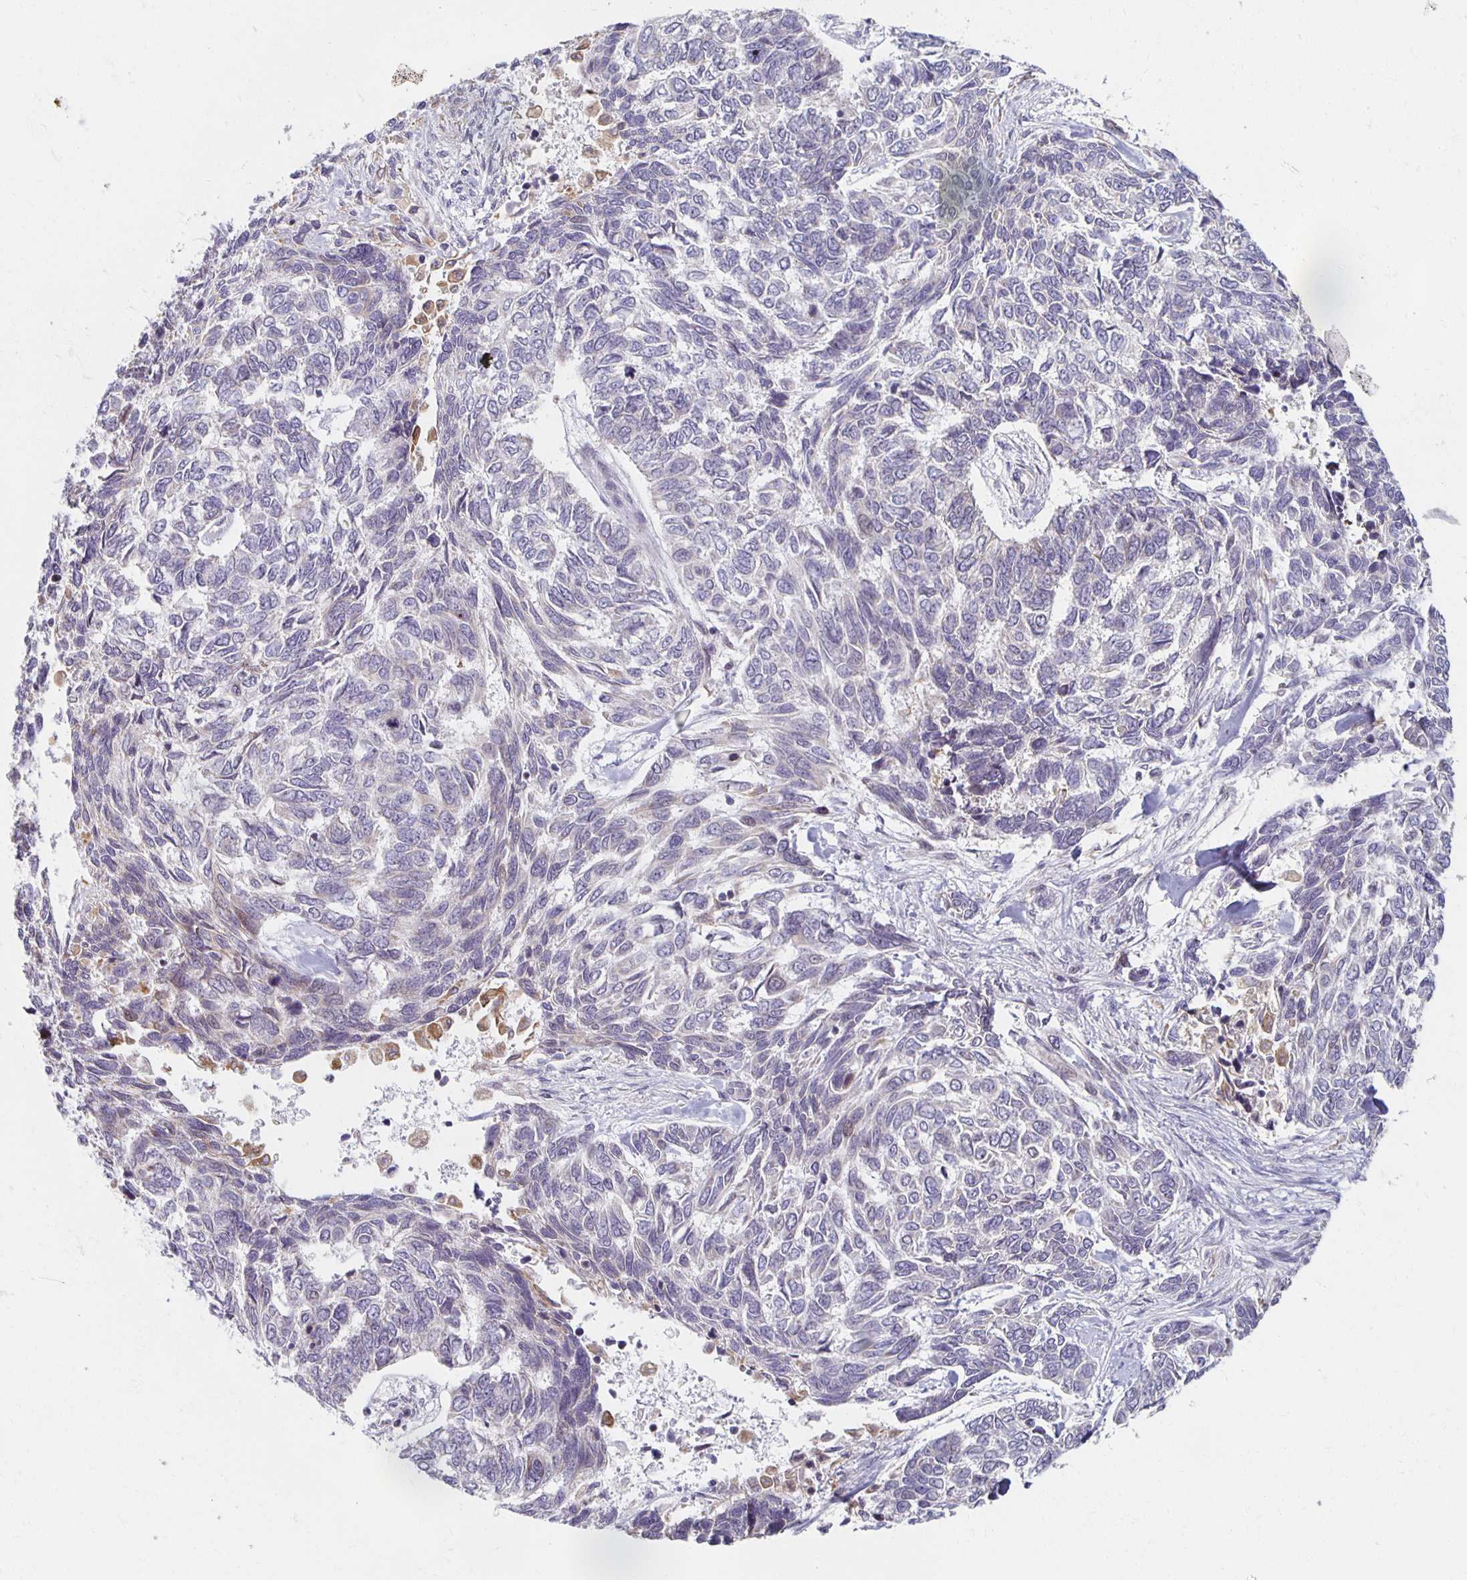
{"staining": {"intensity": "negative", "quantity": "none", "location": "none"}, "tissue": "skin cancer", "cell_type": "Tumor cells", "image_type": "cancer", "snomed": [{"axis": "morphology", "description": "Basal cell carcinoma"}, {"axis": "topography", "description": "Skin"}], "caption": "IHC of skin cancer displays no expression in tumor cells.", "gene": "HCFC1R1", "patient": {"sex": "female", "age": 65}}